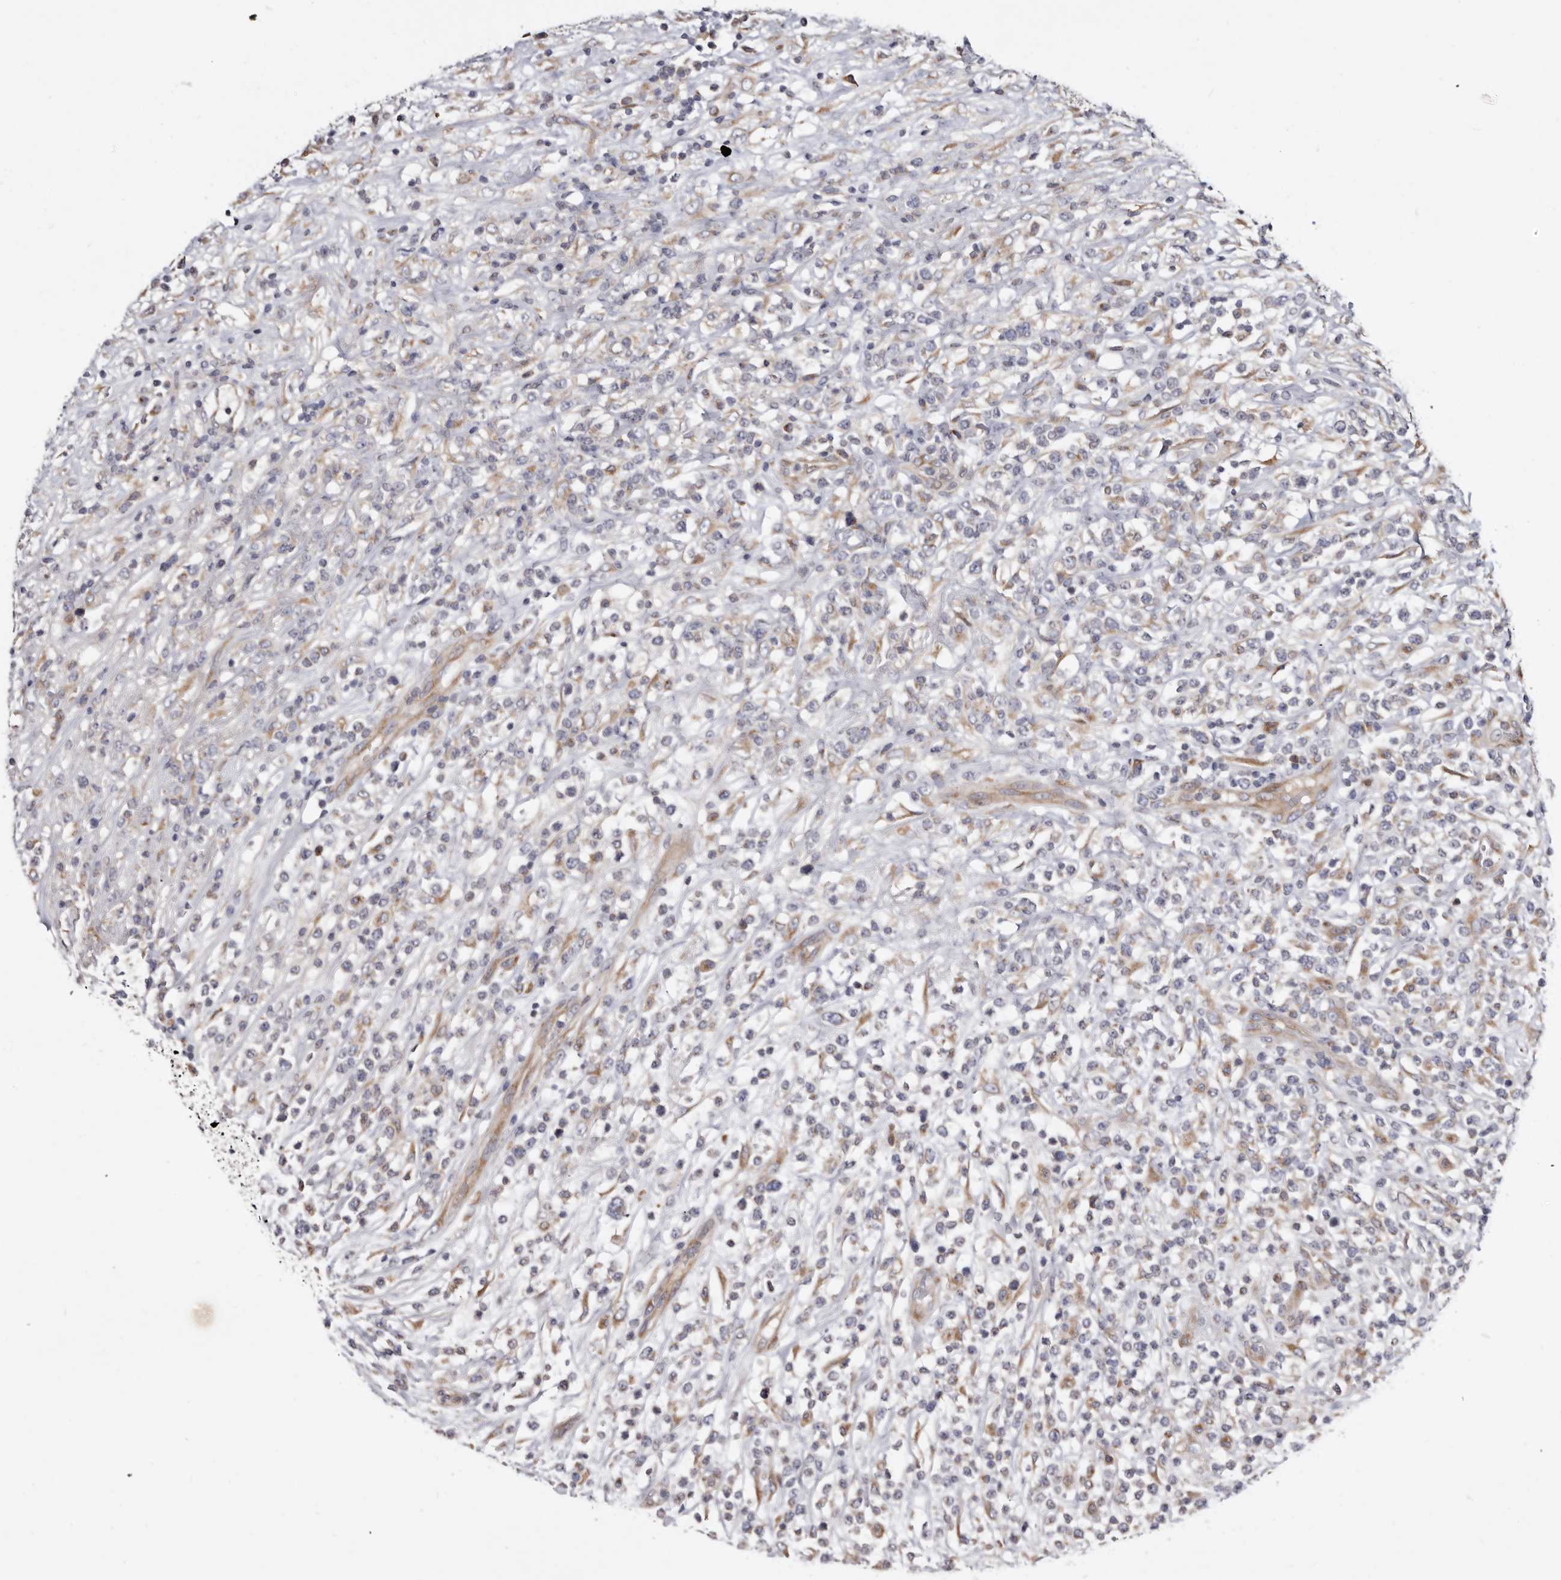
{"staining": {"intensity": "weak", "quantity": "<25%", "location": "cytoplasmic/membranous"}, "tissue": "lymphoma", "cell_type": "Tumor cells", "image_type": "cancer", "snomed": [{"axis": "morphology", "description": "Malignant lymphoma, non-Hodgkin's type, High grade"}, {"axis": "topography", "description": "Colon"}], "caption": "IHC image of lymphoma stained for a protein (brown), which exhibits no positivity in tumor cells. (DAB (3,3'-diaminobenzidine) immunohistochemistry (IHC) visualized using brightfield microscopy, high magnification).", "gene": "ASIC5", "patient": {"sex": "female", "age": 53}}